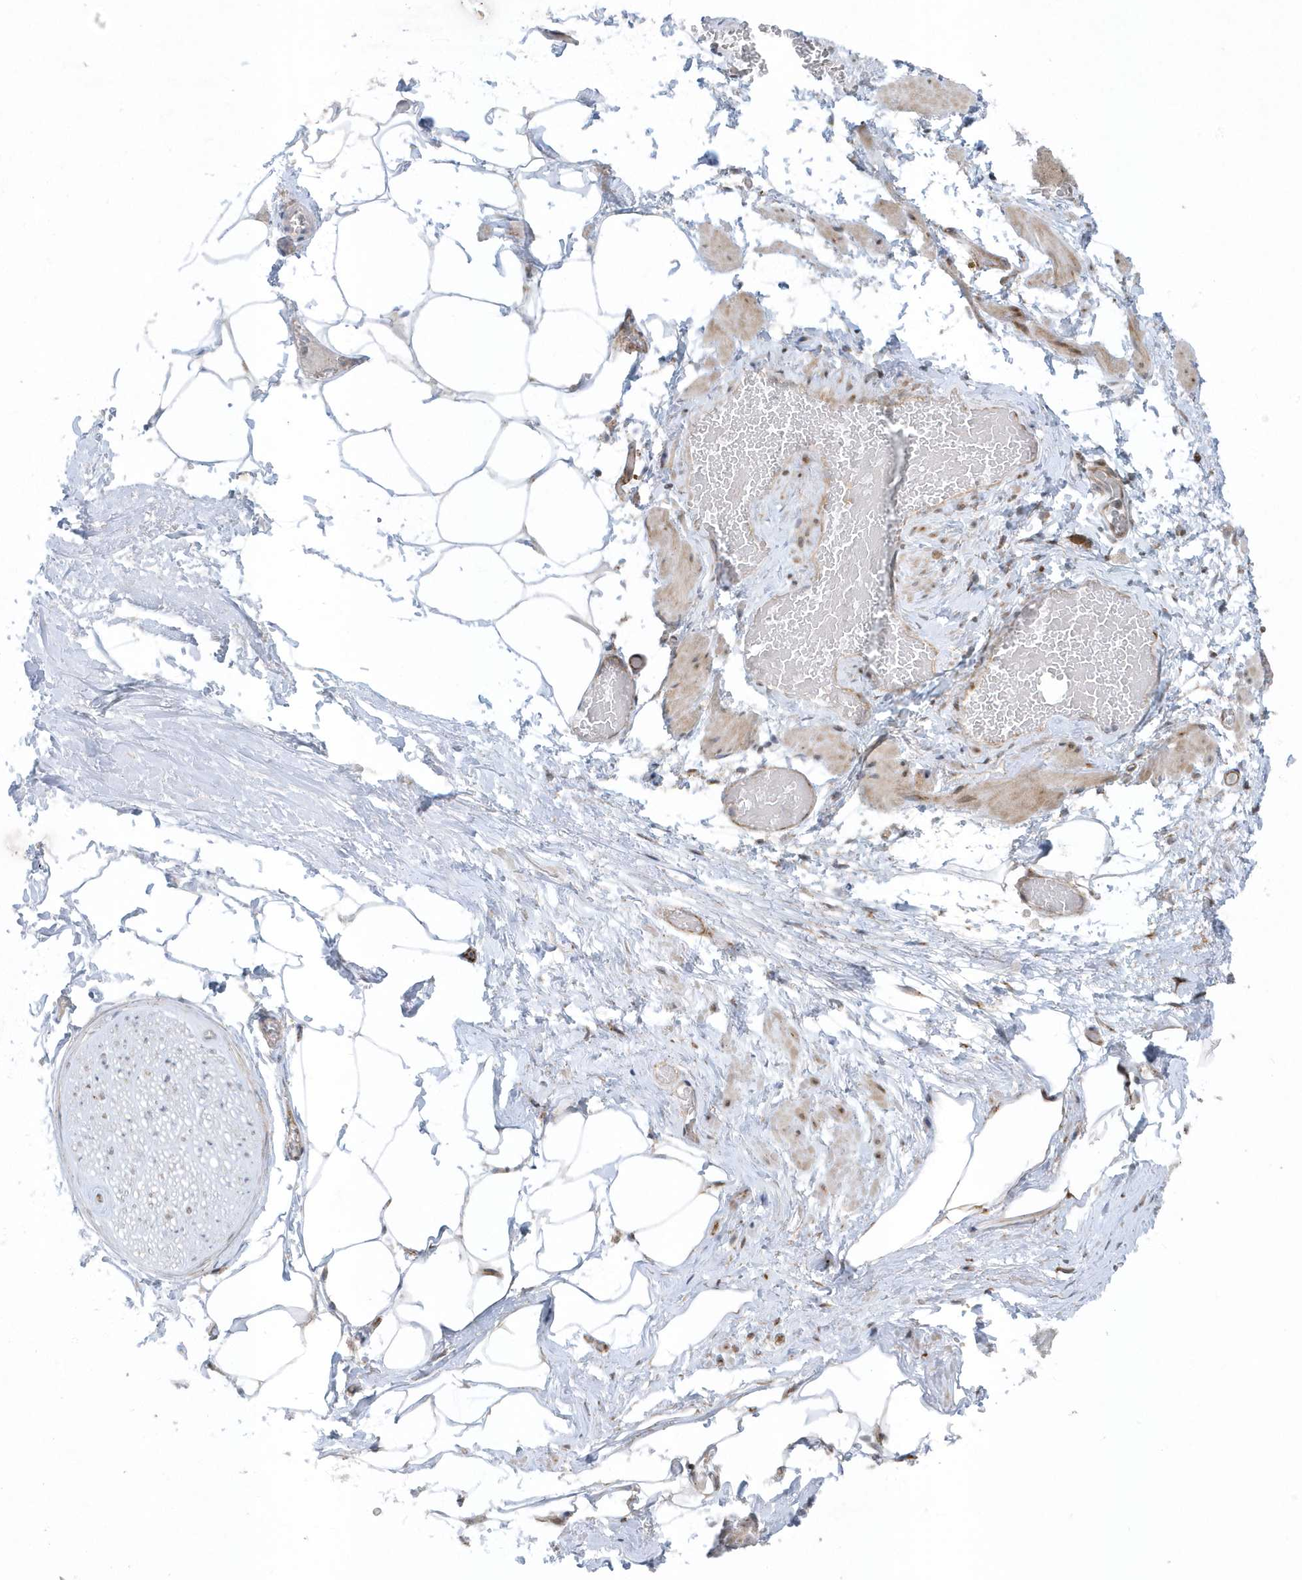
{"staining": {"intensity": "moderate", "quantity": "25%-75%", "location": "nuclear"}, "tissue": "adipose tissue", "cell_type": "Adipocytes", "image_type": "normal", "snomed": [{"axis": "morphology", "description": "Normal tissue, NOS"}, {"axis": "morphology", "description": "Adenocarcinoma, Low grade"}, {"axis": "topography", "description": "Prostate"}, {"axis": "topography", "description": "Peripheral nerve tissue"}], "caption": "Normal adipose tissue exhibits moderate nuclear positivity in approximately 25%-75% of adipocytes.", "gene": "FAM98A", "patient": {"sex": "male", "age": 63}}